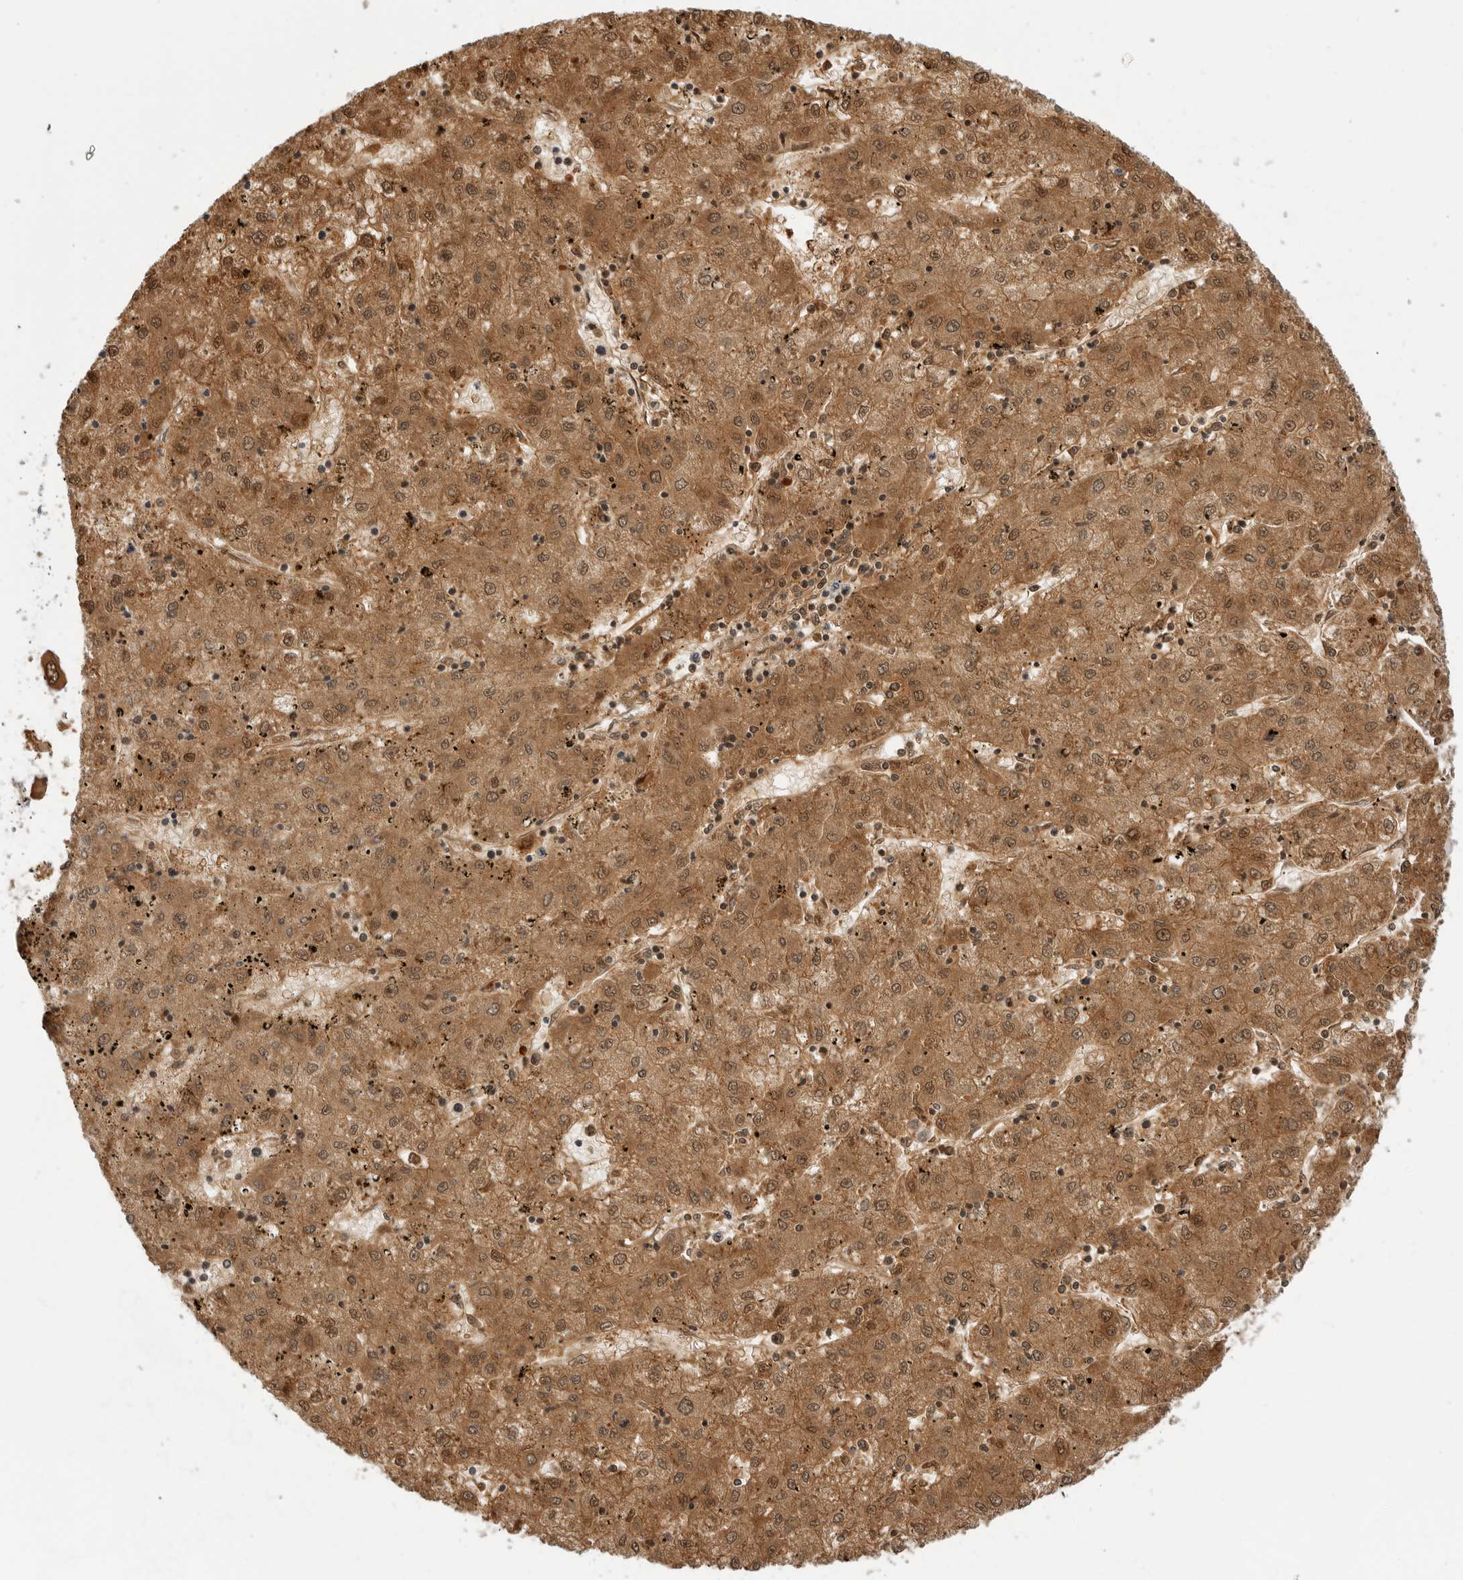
{"staining": {"intensity": "moderate", "quantity": ">75%", "location": "cytoplasmic/membranous,nuclear"}, "tissue": "liver cancer", "cell_type": "Tumor cells", "image_type": "cancer", "snomed": [{"axis": "morphology", "description": "Carcinoma, Hepatocellular, NOS"}, {"axis": "topography", "description": "Liver"}], "caption": "This histopathology image shows IHC staining of human liver hepatocellular carcinoma, with medium moderate cytoplasmic/membranous and nuclear positivity in approximately >75% of tumor cells.", "gene": "CTIF", "patient": {"sex": "male", "age": 72}}